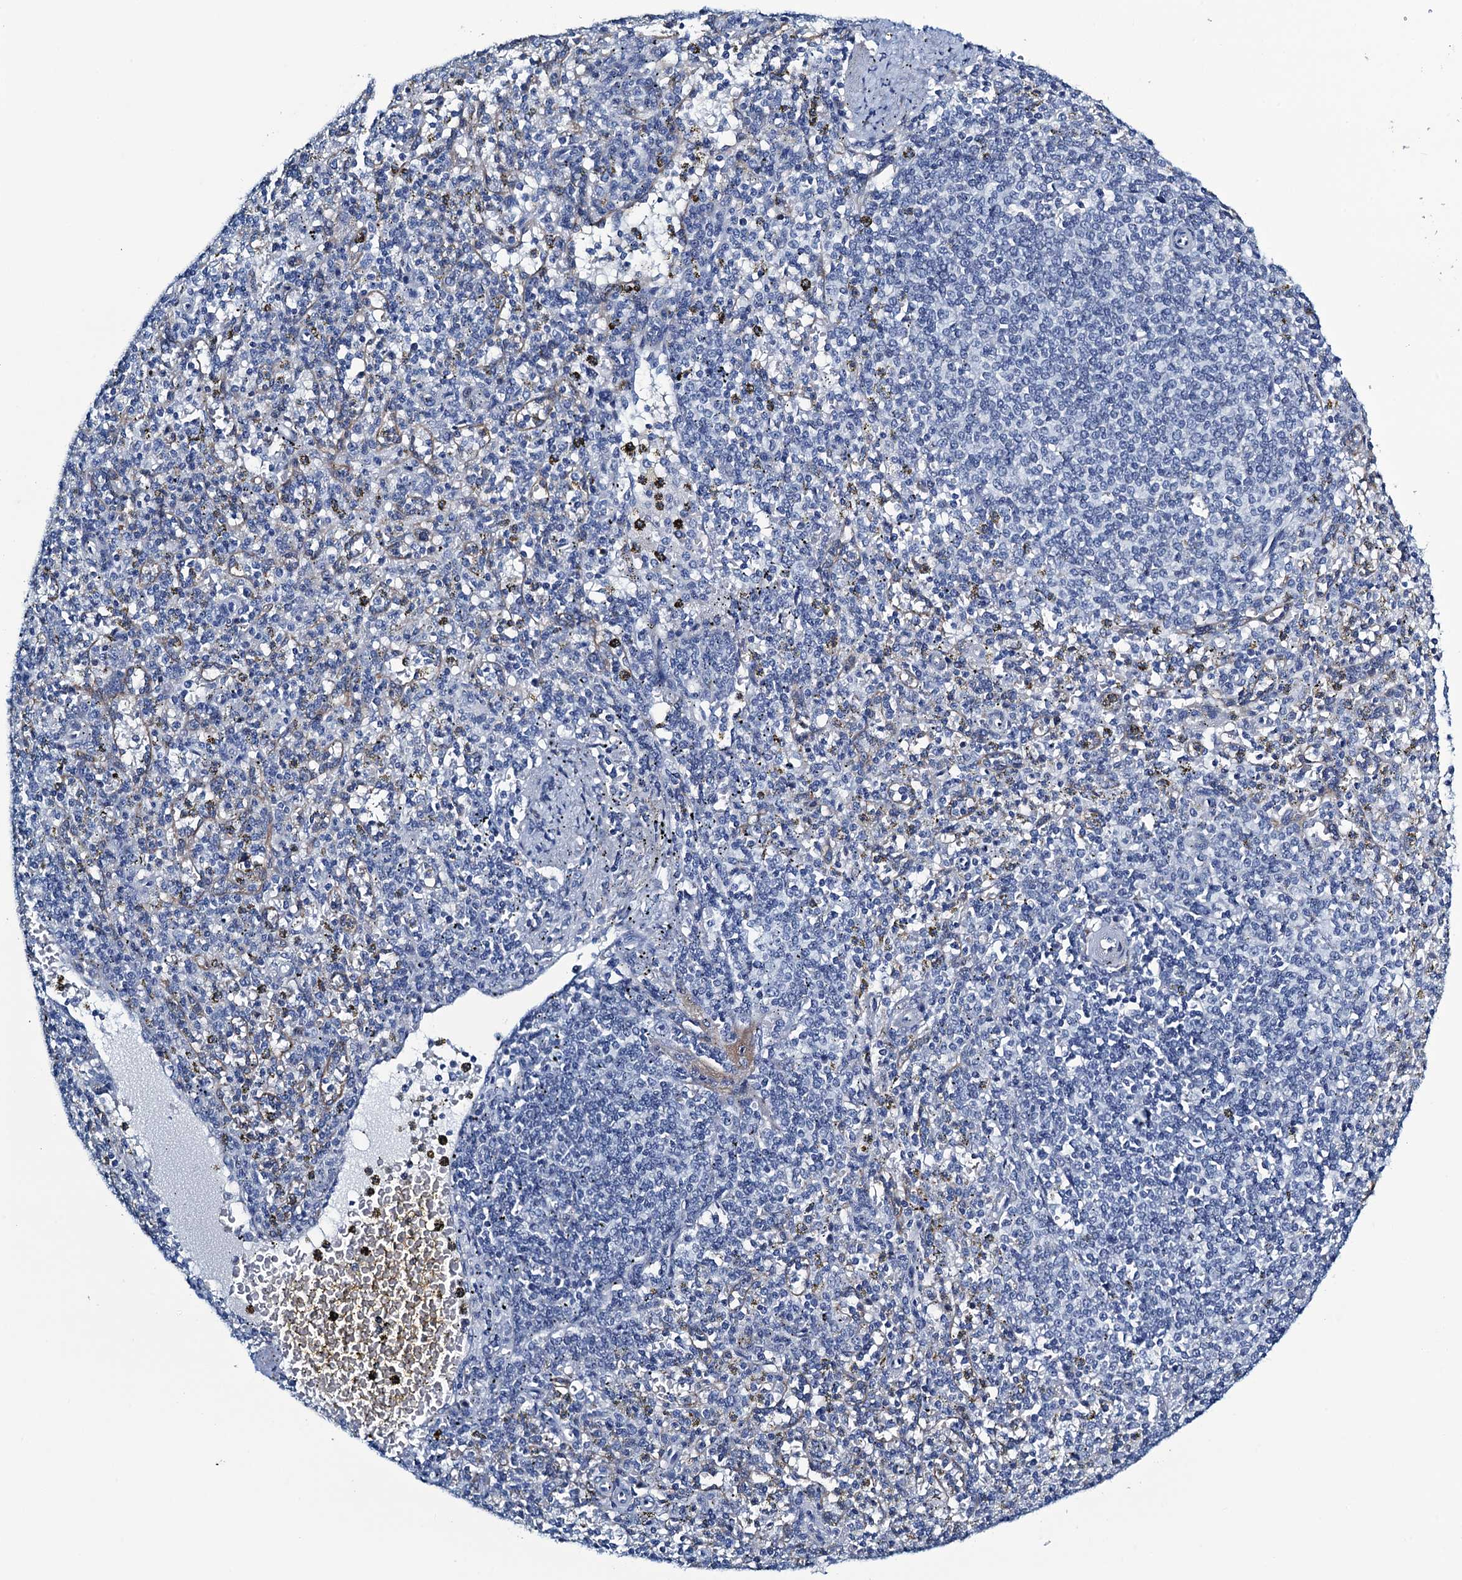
{"staining": {"intensity": "negative", "quantity": "none", "location": "none"}, "tissue": "spleen", "cell_type": "Cells in red pulp", "image_type": "normal", "snomed": [{"axis": "morphology", "description": "Normal tissue, NOS"}, {"axis": "topography", "description": "Spleen"}], "caption": "Immunohistochemistry (IHC) of benign spleen demonstrates no staining in cells in red pulp.", "gene": "C10orf88", "patient": {"sex": "male", "age": 72}}